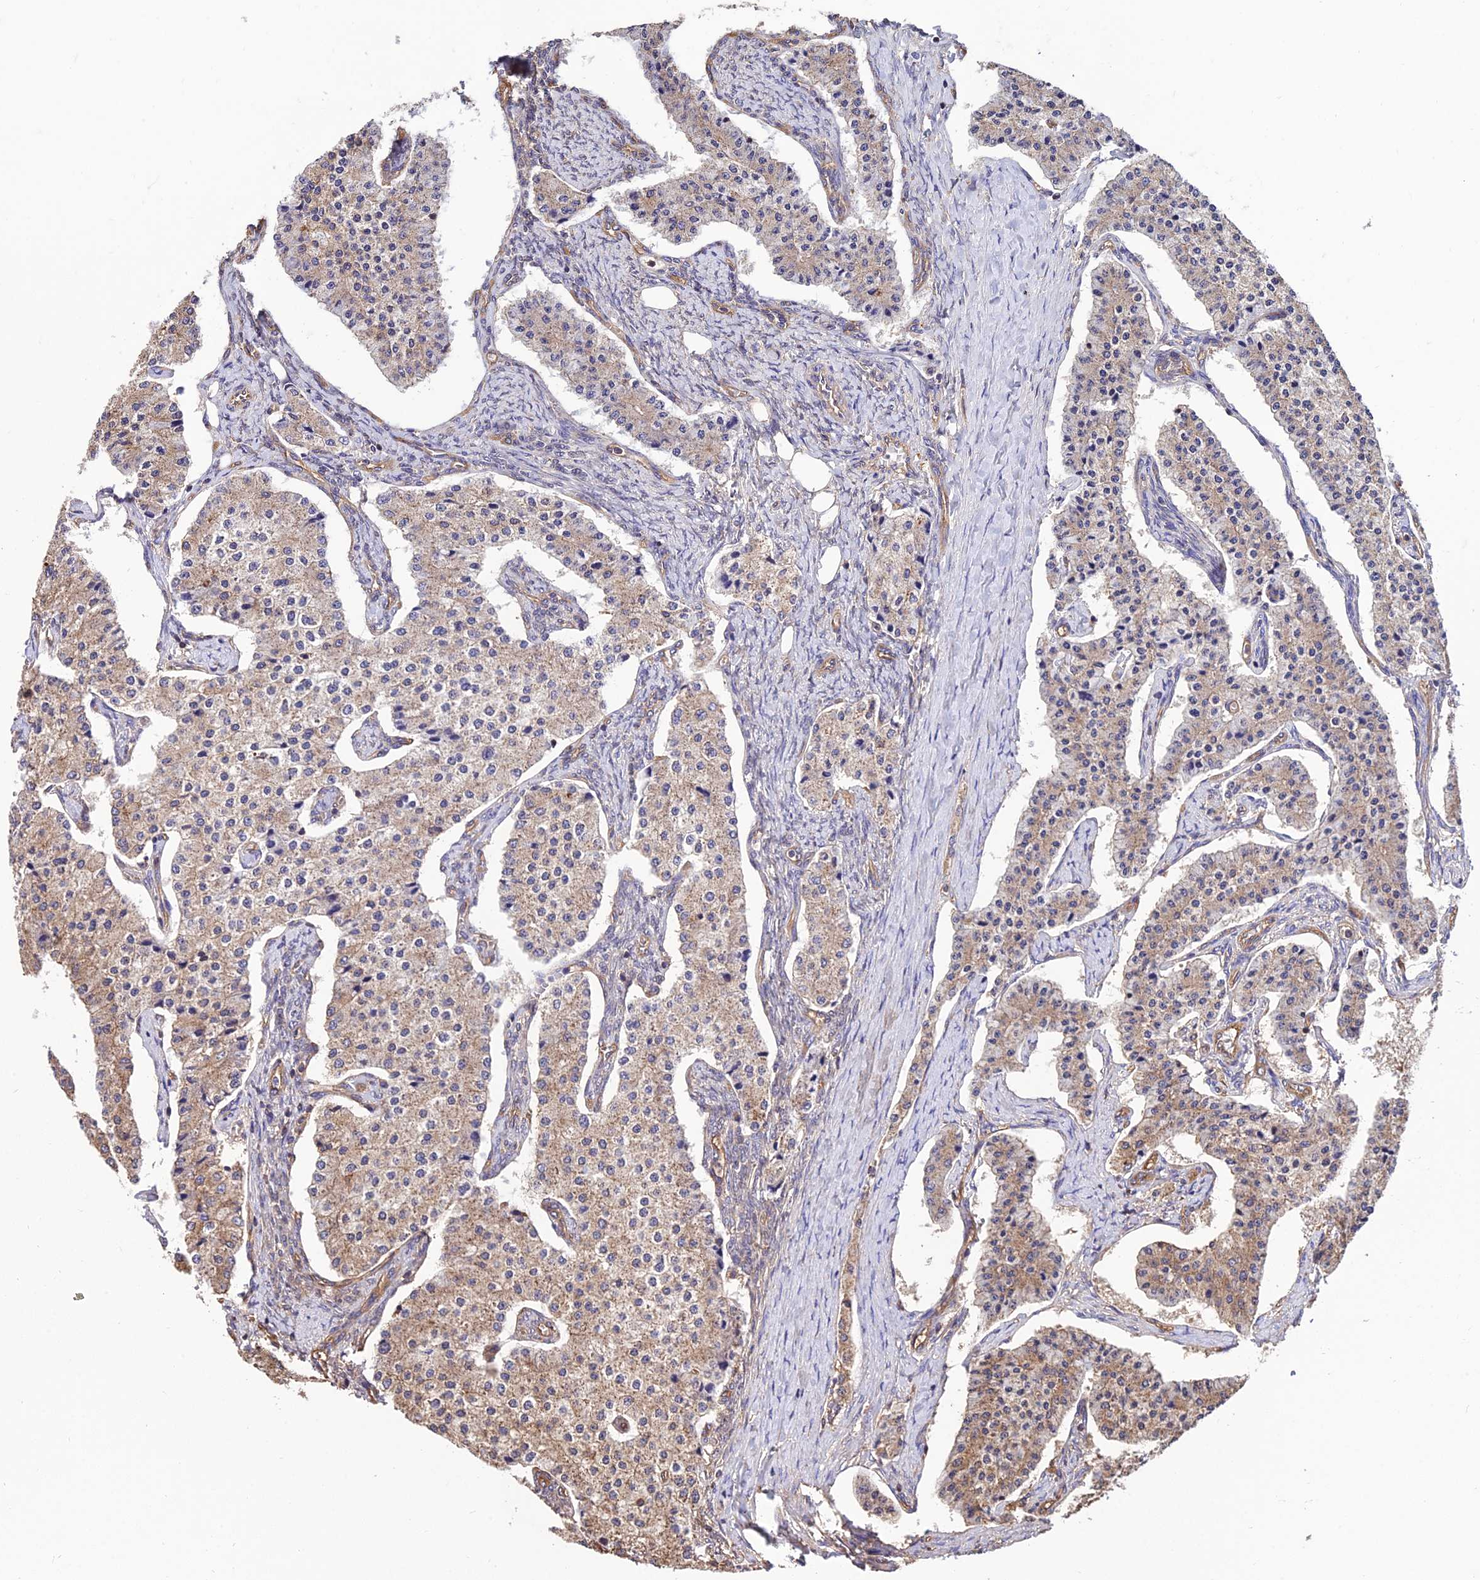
{"staining": {"intensity": "weak", "quantity": ">75%", "location": "cytoplasmic/membranous"}, "tissue": "carcinoid", "cell_type": "Tumor cells", "image_type": "cancer", "snomed": [{"axis": "morphology", "description": "Carcinoid, malignant, NOS"}, {"axis": "topography", "description": "Colon"}], "caption": "Brown immunohistochemical staining in human carcinoid reveals weak cytoplasmic/membranous positivity in about >75% of tumor cells.", "gene": "CALM2", "patient": {"sex": "female", "age": 52}}